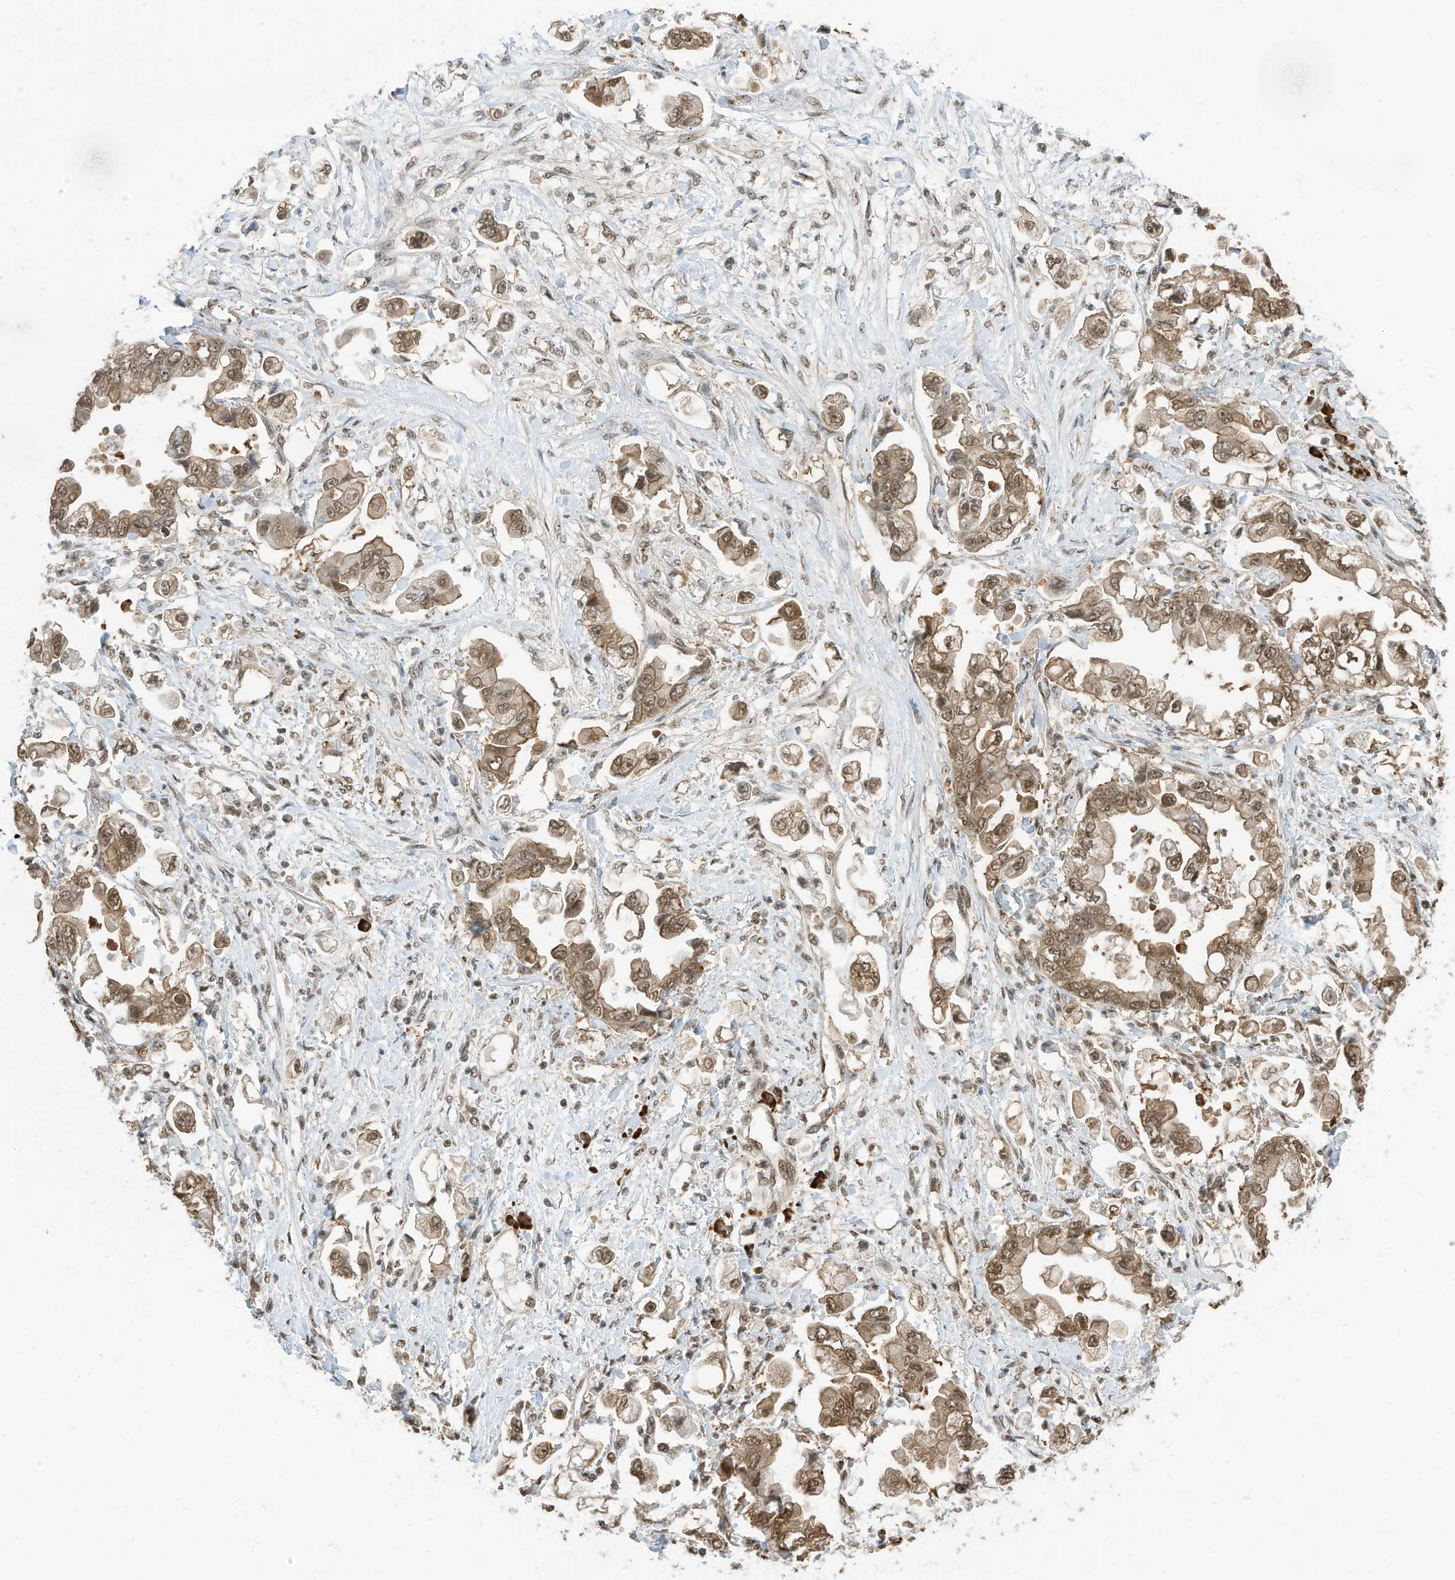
{"staining": {"intensity": "moderate", "quantity": ">75%", "location": "cytoplasmic/membranous,nuclear"}, "tissue": "stomach cancer", "cell_type": "Tumor cells", "image_type": "cancer", "snomed": [{"axis": "morphology", "description": "Adenocarcinoma, NOS"}, {"axis": "topography", "description": "Stomach"}], "caption": "Immunohistochemical staining of human stomach cancer demonstrates moderate cytoplasmic/membranous and nuclear protein expression in approximately >75% of tumor cells.", "gene": "ZNF195", "patient": {"sex": "male", "age": 62}}